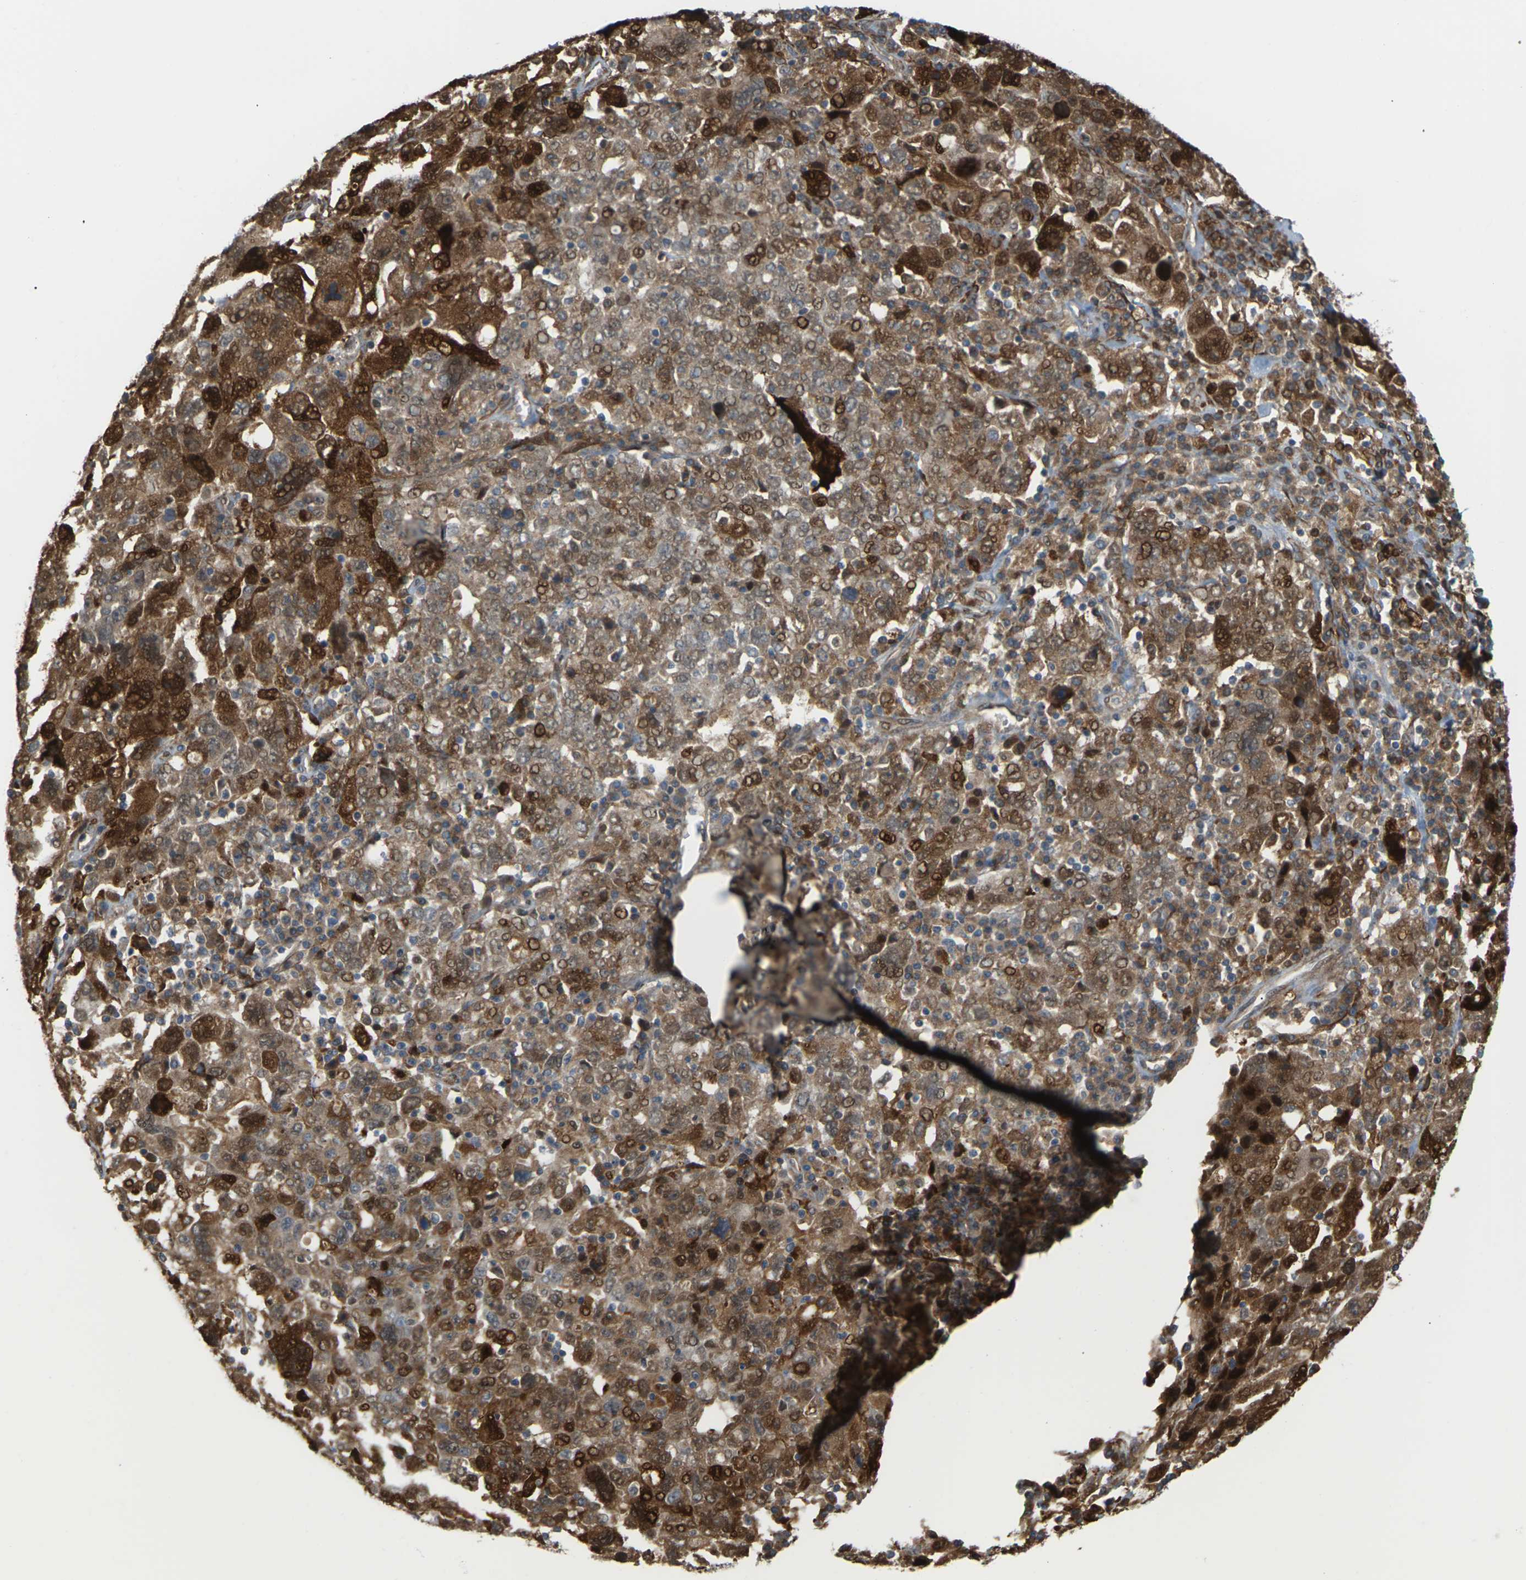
{"staining": {"intensity": "moderate", "quantity": ">75%", "location": "cytoplasmic/membranous,nuclear"}, "tissue": "ovarian cancer", "cell_type": "Tumor cells", "image_type": "cancer", "snomed": [{"axis": "morphology", "description": "Carcinoma, endometroid"}, {"axis": "topography", "description": "Ovary"}], "caption": "Protein expression analysis of ovarian cancer exhibits moderate cytoplasmic/membranous and nuclear positivity in approximately >75% of tumor cells. The protein is stained brown, and the nuclei are stained in blue (DAB IHC with brightfield microscopy, high magnification).", "gene": "ROBO1", "patient": {"sex": "female", "age": 62}}